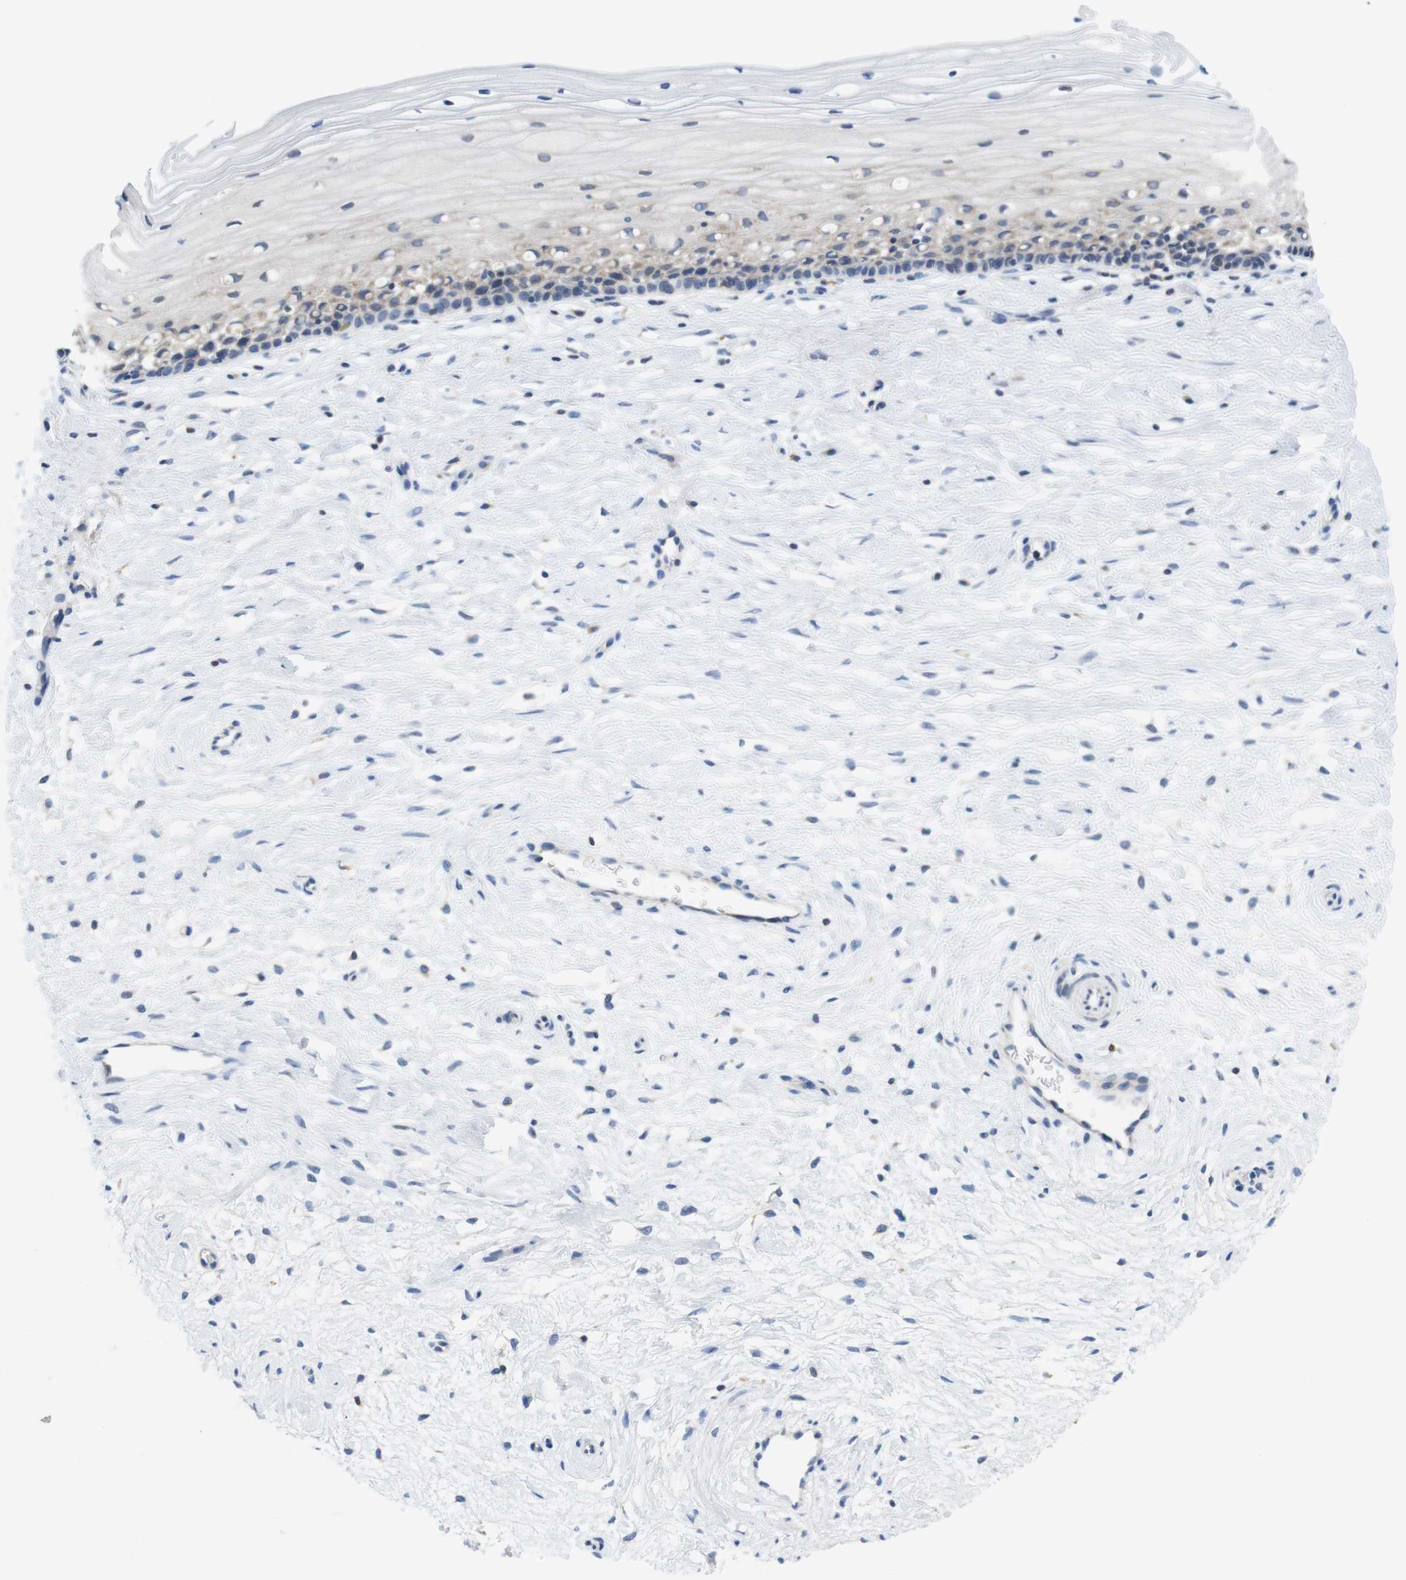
{"staining": {"intensity": "negative", "quantity": "none", "location": "none"}, "tissue": "cervix", "cell_type": "Glandular cells", "image_type": "normal", "snomed": [{"axis": "morphology", "description": "Normal tissue, NOS"}, {"axis": "topography", "description": "Cervix"}], "caption": "Immunohistochemistry micrograph of benign cervix stained for a protein (brown), which reveals no staining in glandular cells. (DAB immunohistochemistry visualized using brightfield microscopy, high magnification).", "gene": "CNGA2", "patient": {"sex": "female", "age": 39}}